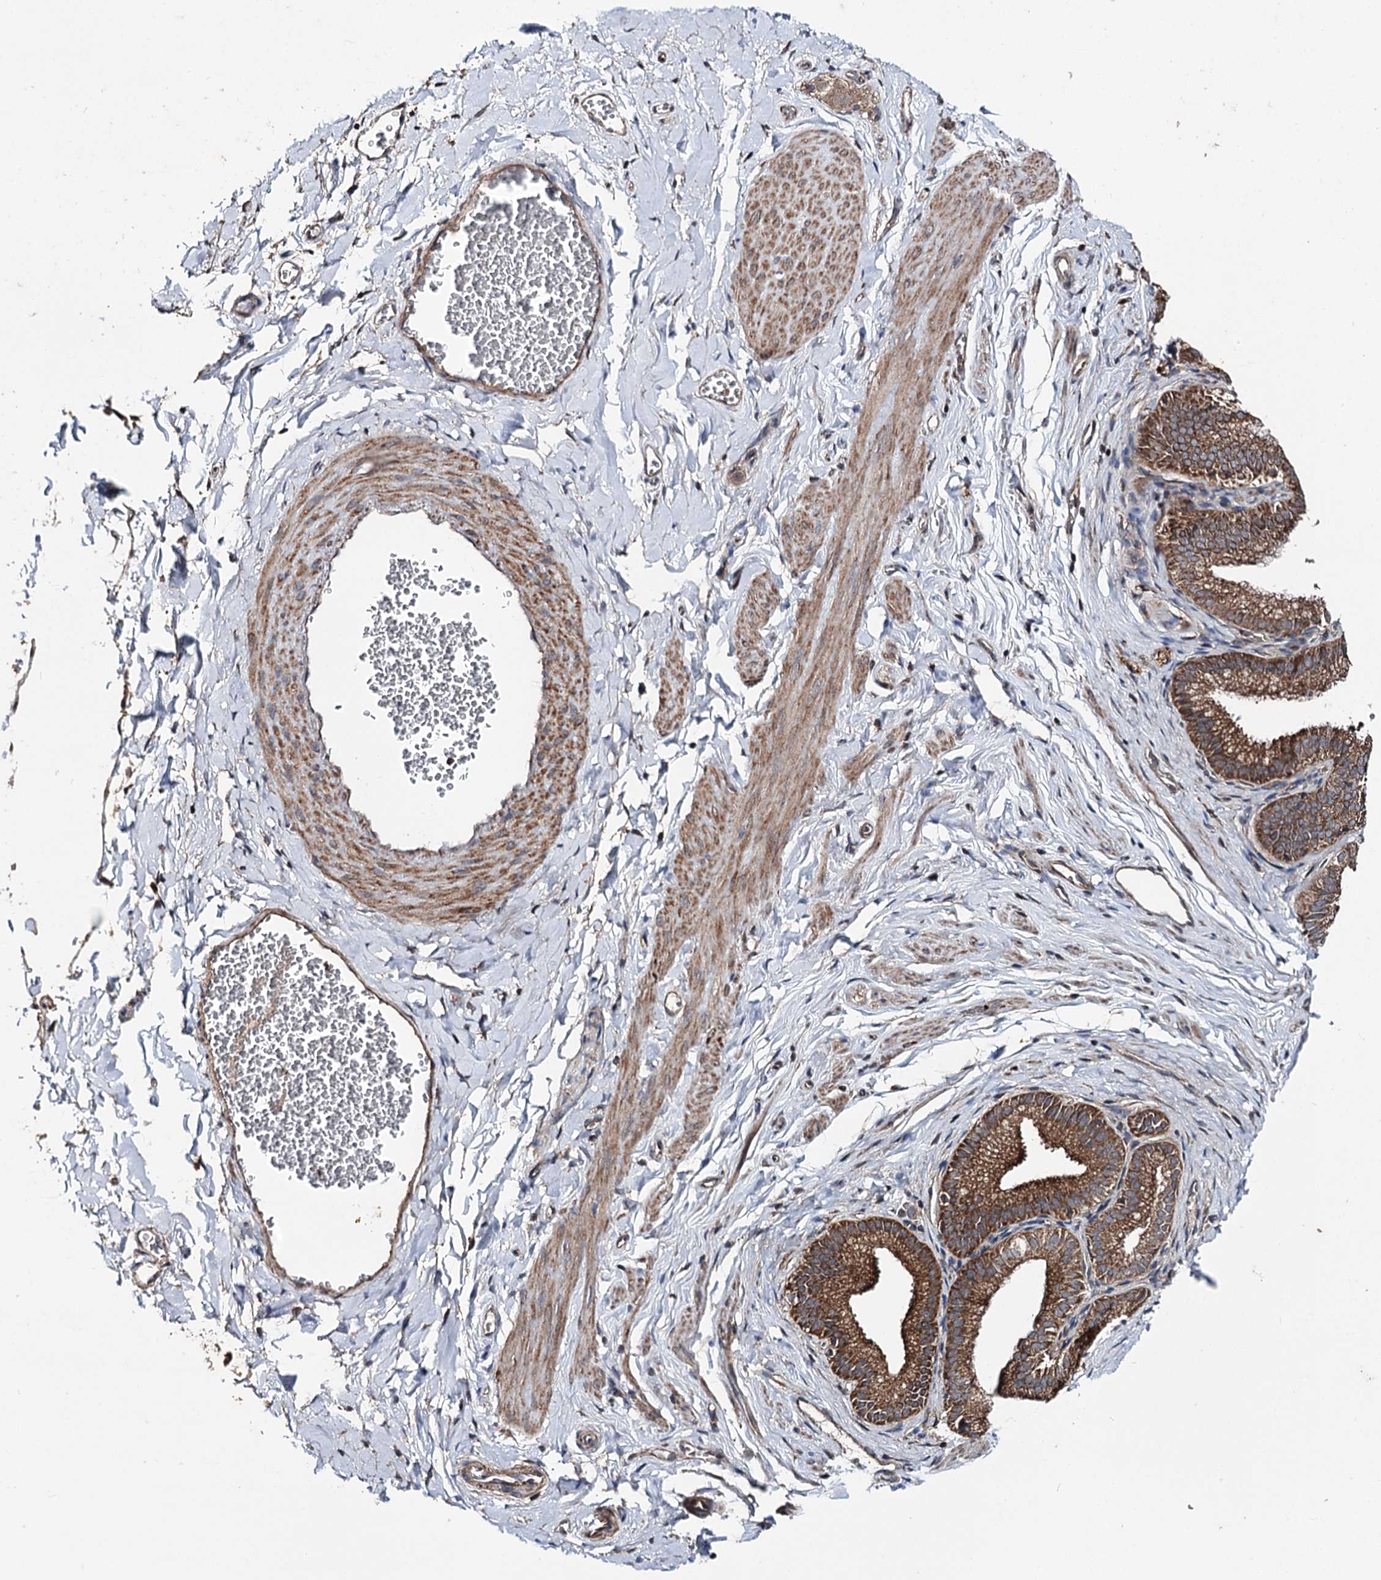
{"staining": {"intensity": "weak", "quantity": ">75%", "location": "cytoplasmic/membranous"}, "tissue": "adipose tissue", "cell_type": "Adipocytes", "image_type": "normal", "snomed": [{"axis": "morphology", "description": "Normal tissue, NOS"}, {"axis": "topography", "description": "Gallbladder"}, {"axis": "topography", "description": "Peripheral nerve tissue"}], "caption": "IHC (DAB) staining of unremarkable adipose tissue demonstrates weak cytoplasmic/membranous protein positivity in about >75% of adipocytes. The staining was performed using DAB to visualize the protein expression in brown, while the nuclei were stained in blue with hematoxylin (Magnification: 20x).", "gene": "MINDY3", "patient": {"sex": "male", "age": 38}}